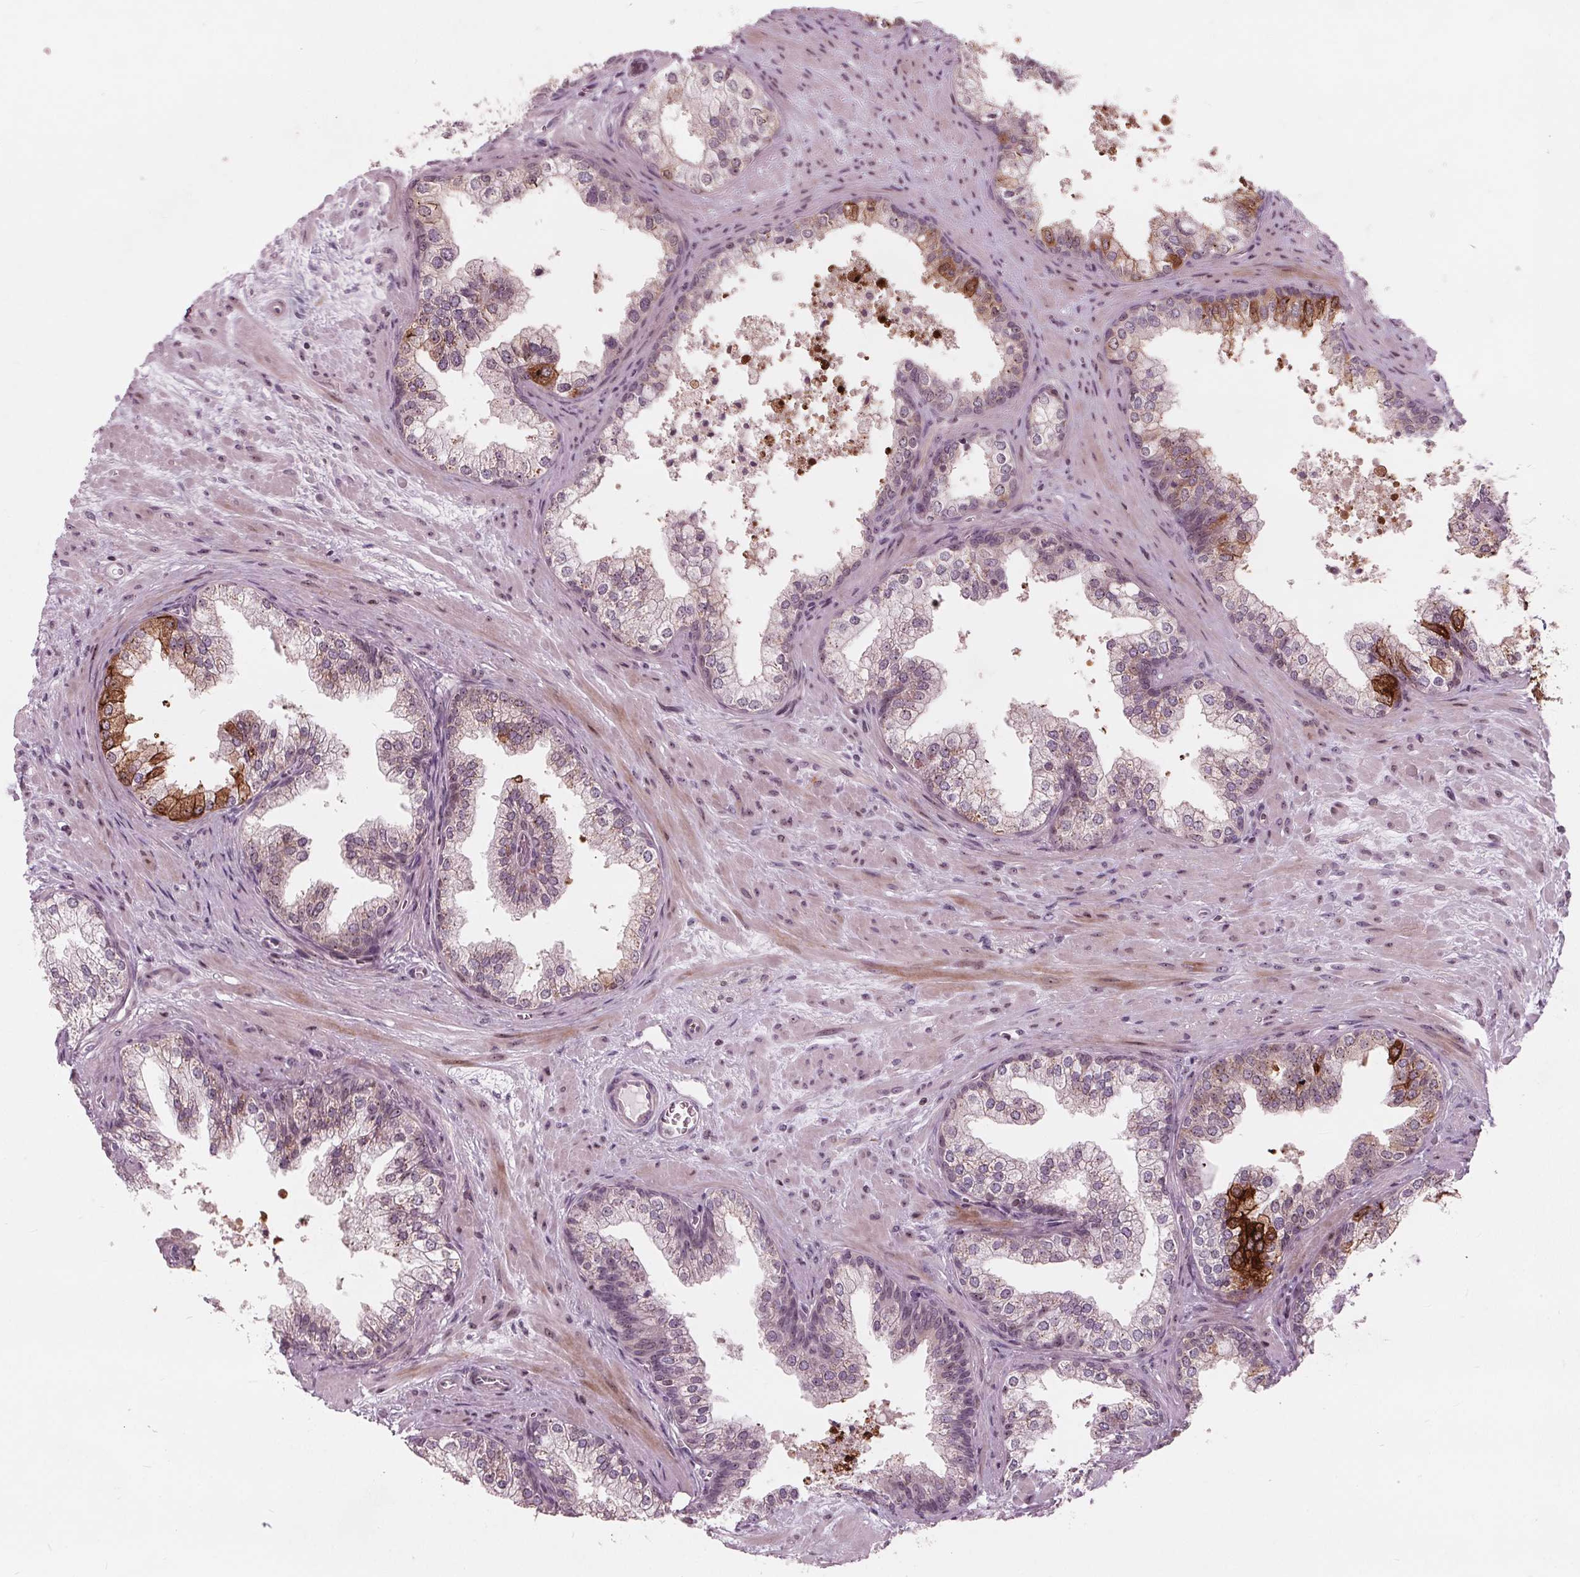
{"staining": {"intensity": "strong", "quantity": "25%-75%", "location": "cytoplasmic/membranous,nuclear"}, "tissue": "prostate", "cell_type": "Glandular cells", "image_type": "normal", "snomed": [{"axis": "morphology", "description": "Normal tissue, NOS"}, {"axis": "topography", "description": "Prostate"}], "caption": "Immunohistochemical staining of normal prostate exhibits 25%-75% levels of strong cytoplasmic/membranous,nuclear protein staining in approximately 25%-75% of glandular cells. (DAB (3,3'-diaminobenzidine) = brown stain, brightfield microscopy at high magnification).", "gene": "NUP210", "patient": {"sex": "male", "age": 79}}